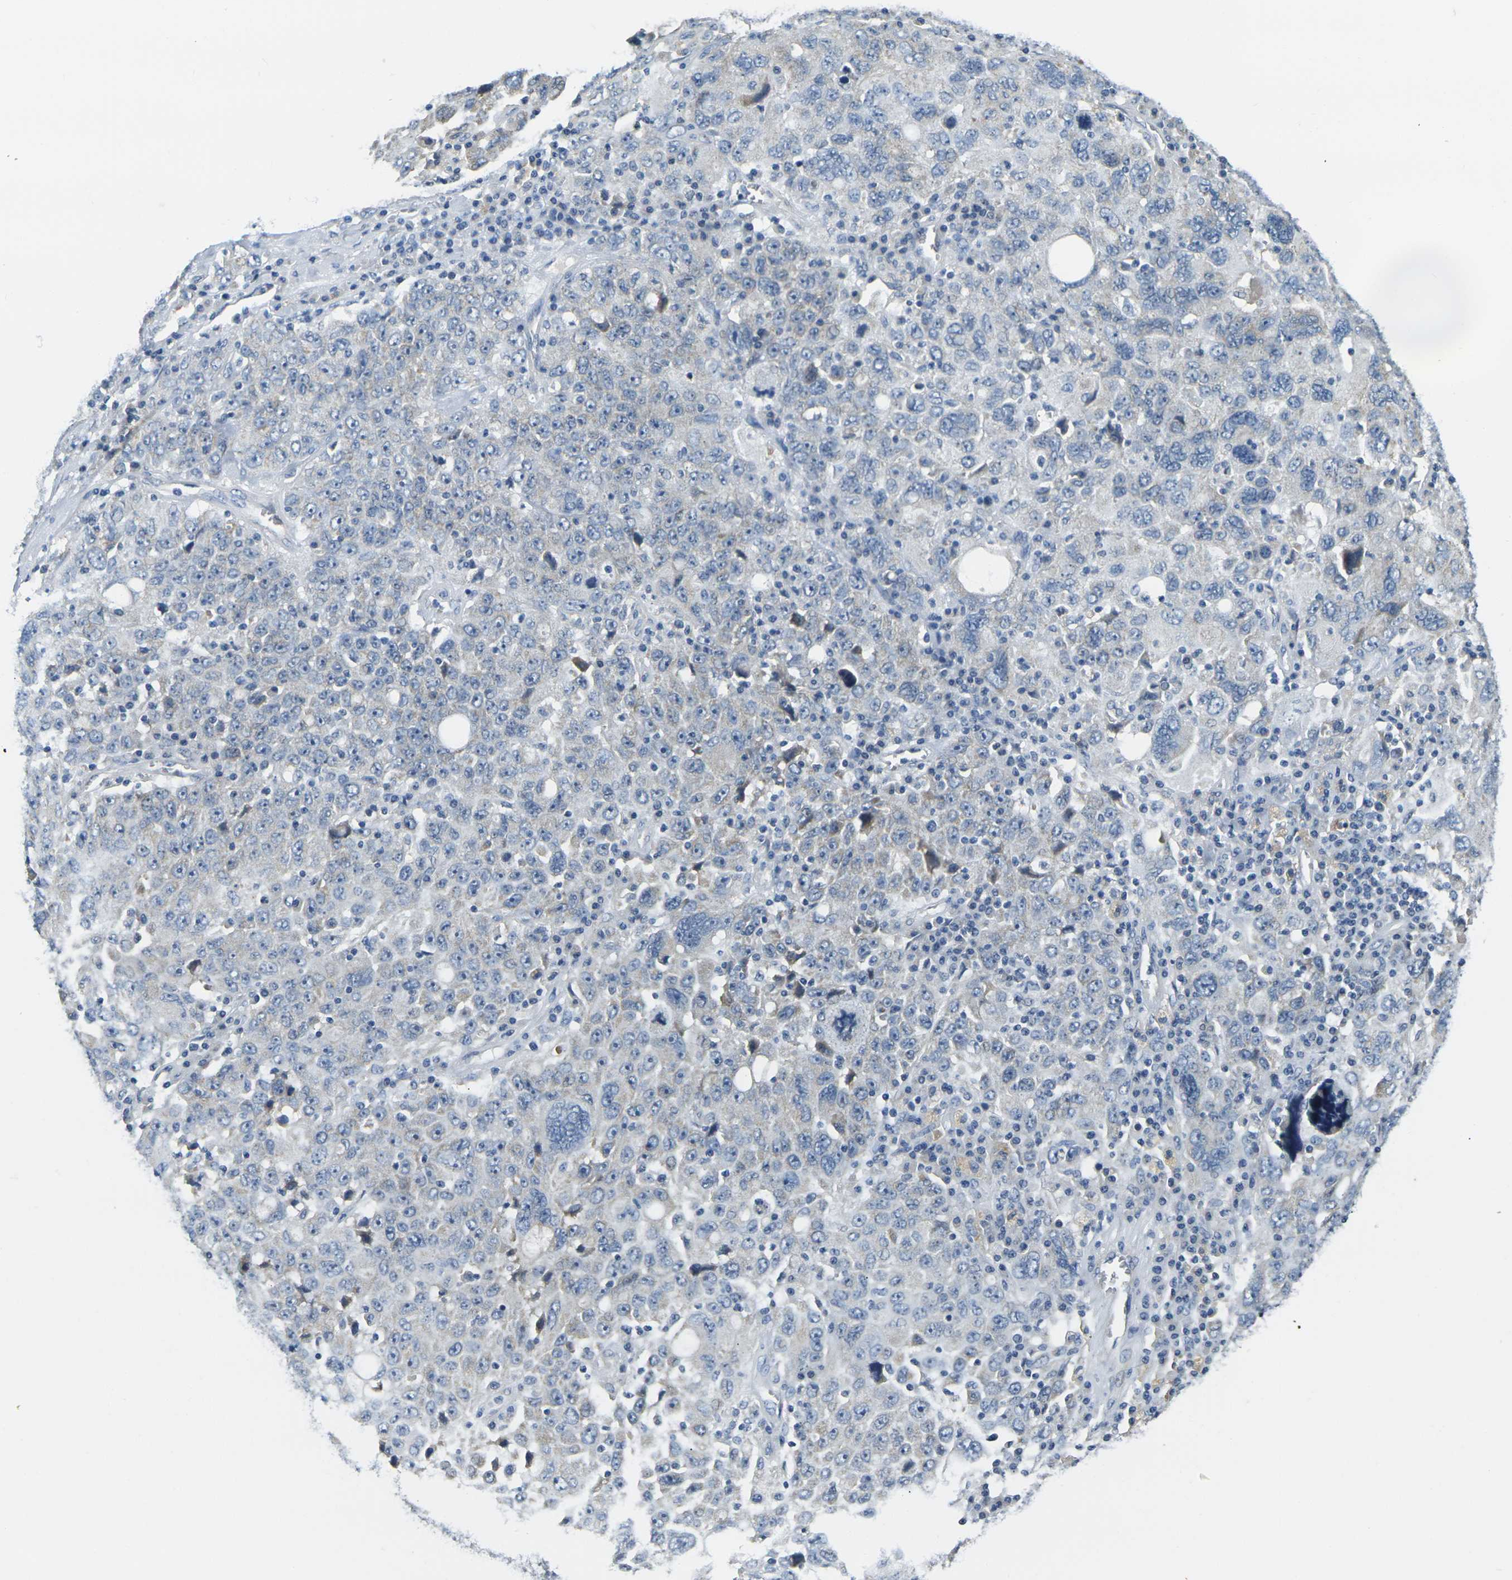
{"staining": {"intensity": "negative", "quantity": "none", "location": "none"}, "tissue": "ovarian cancer", "cell_type": "Tumor cells", "image_type": "cancer", "snomed": [{"axis": "morphology", "description": "Carcinoma, endometroid"}, {"axis": "topography", "description": "Ovary"}], "caption": "Image shows no protein positivity in tumor cells of ovarian cancer tissue.", "gene": "SHISAL2B", "patient": {"sex": "female", "age": 62}}